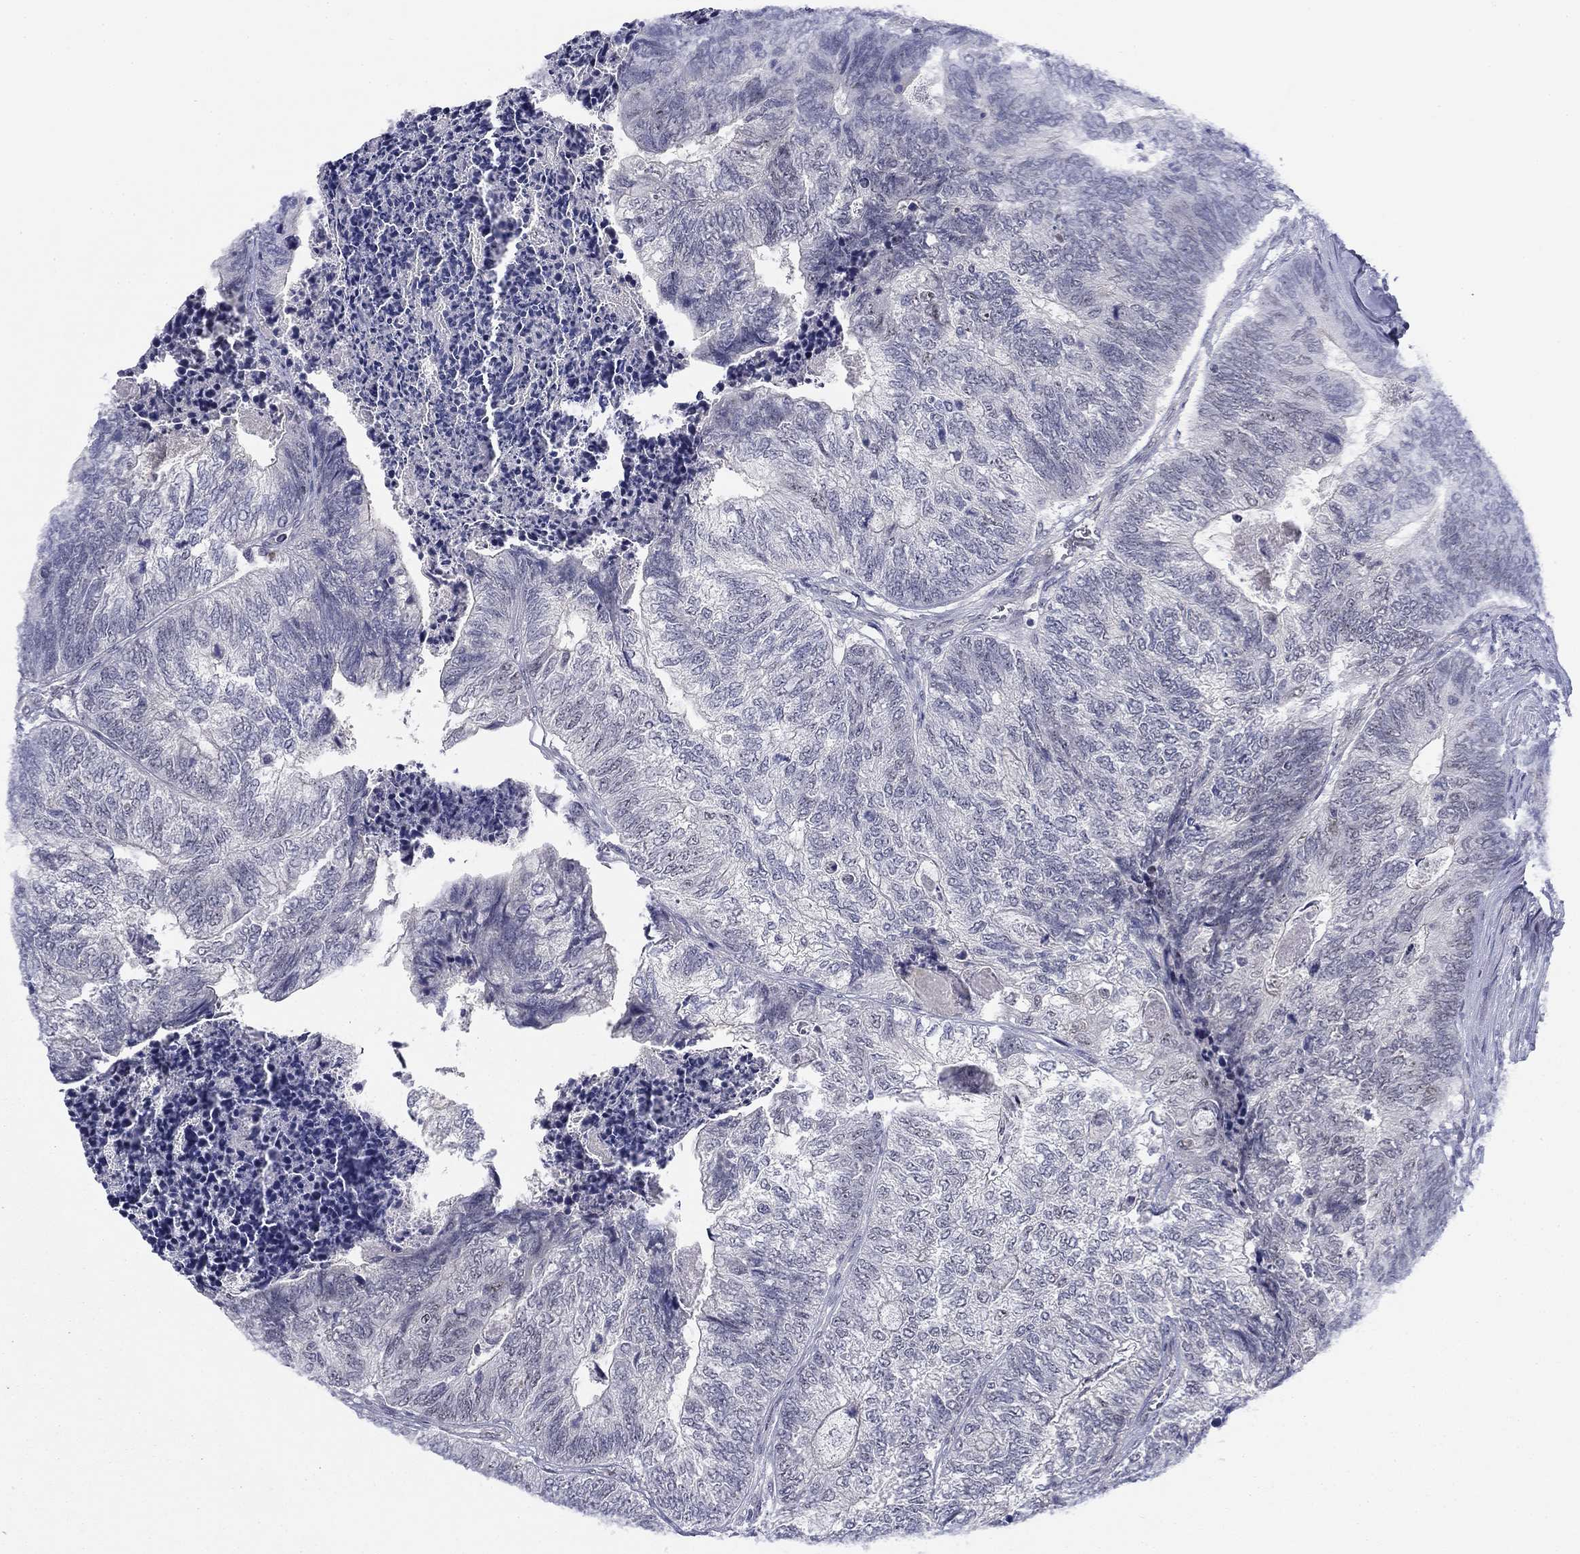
{"staining": {"intensity": "negative", "quantity": "none", "location": "none"}, "tissue": "colorectal cancer", "cell_type": "Tumor cells", "image_type": "cancer", "snomed": [{"axis": "morphology", "description": "Adenocarcinoma, NOS"}, {"axis": "topography", "description": "Colon"}], "caption": "Tumor cells show no significant positivity in colorectal cancer (adenocarcinoma).", "gene": "TIGD4", "patient": {"sex": "female", "age": 67}}